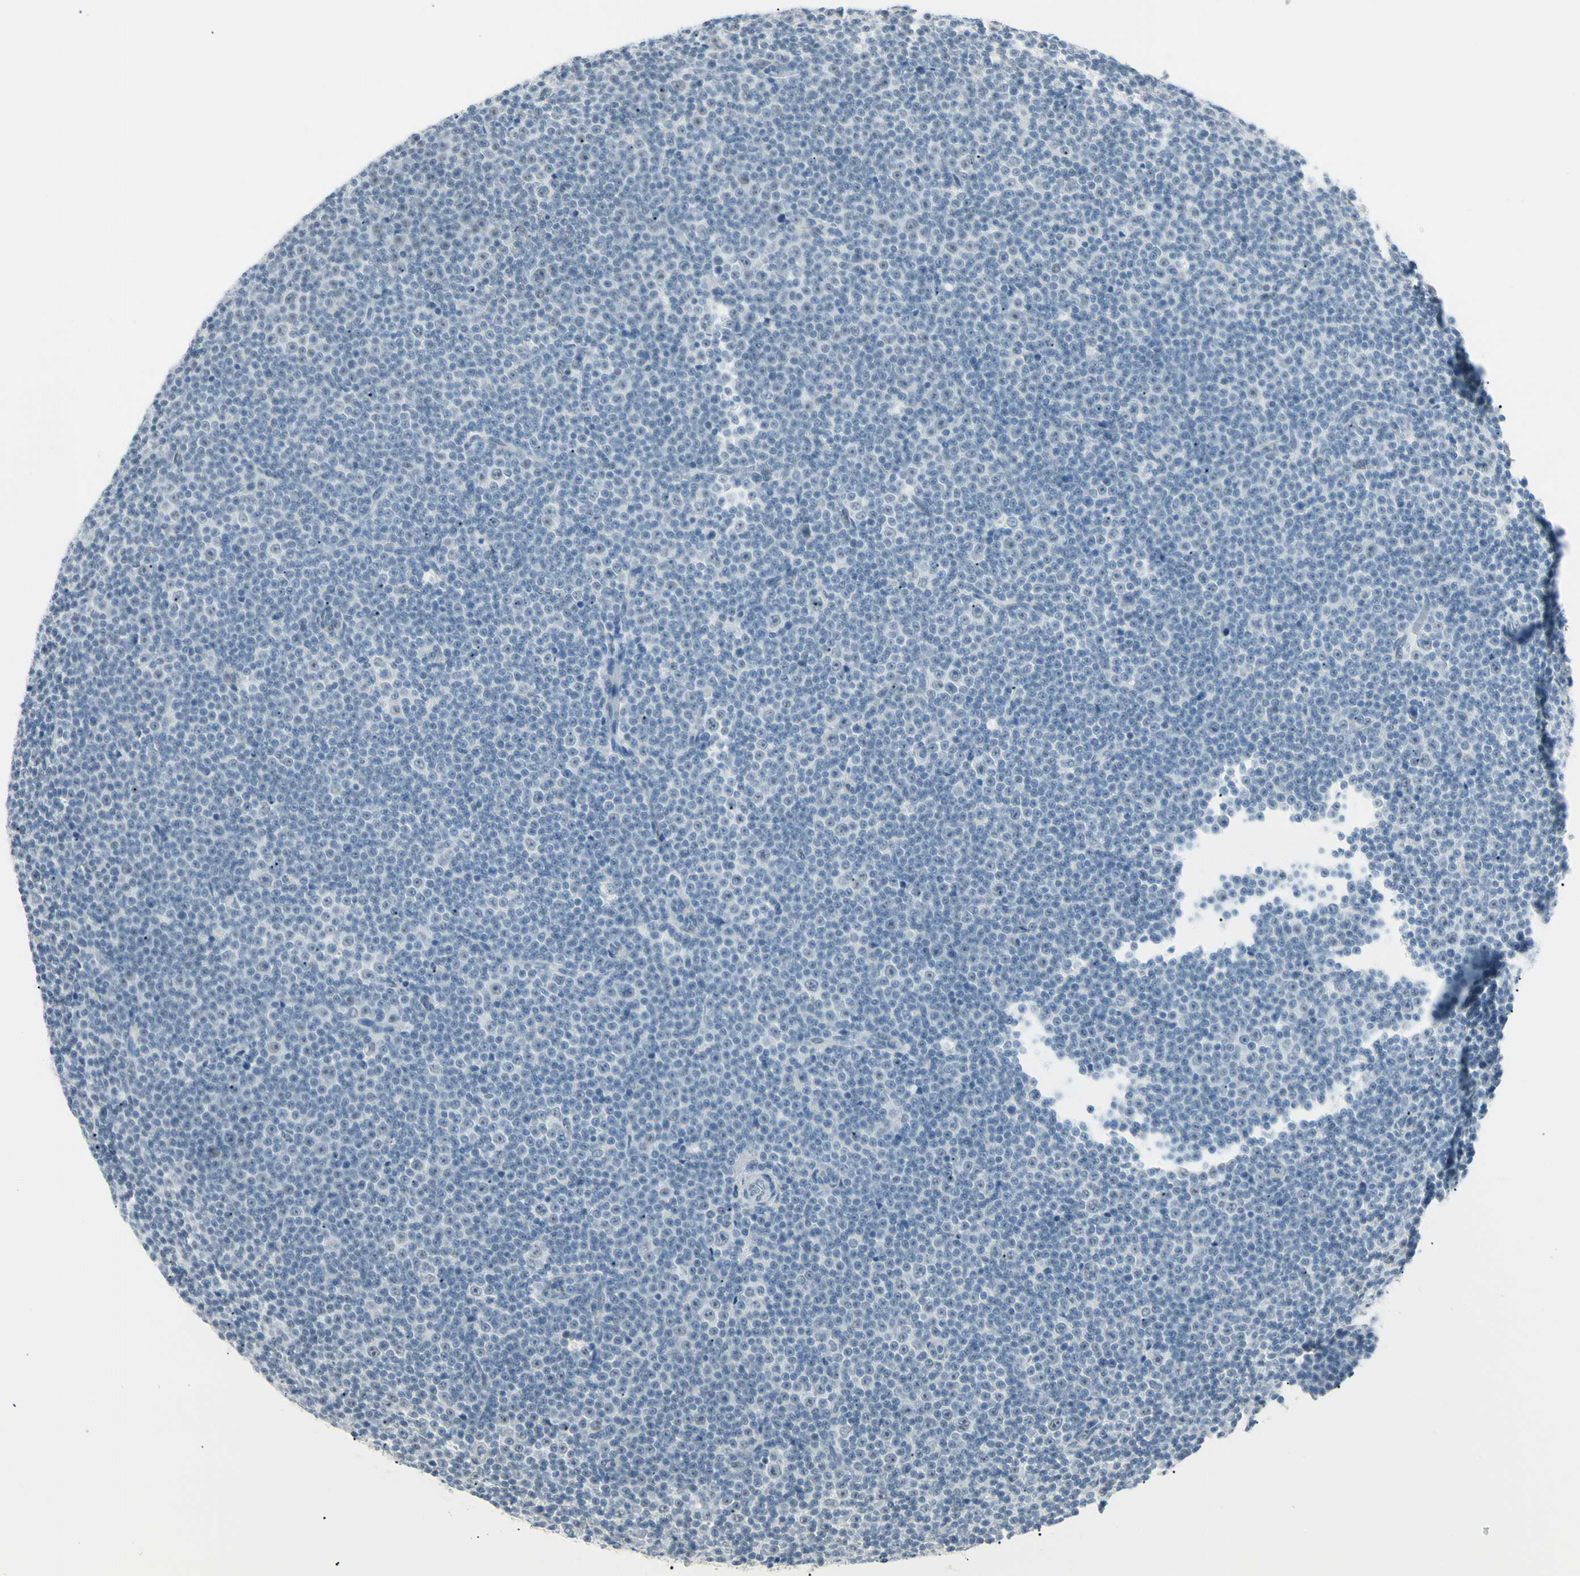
{"staining": {"intensity": "negative", "quantity": "none", "location": "none"}, "tissue": "lymphoma", "cell_type": "Tumor cells", "image_type": "cancer", "snomed": [{"axis": "morphology", "description": "Malignant lymphoma, non-Hodgkin's type, Low grade"}, {"axis": "topography", "description": "Lymph node"}], "caption": "Tumor cells show no significant protein positivity in lymphoma.", "gene": "ASPN", "patient": {"sex": "female", "age": 67}}